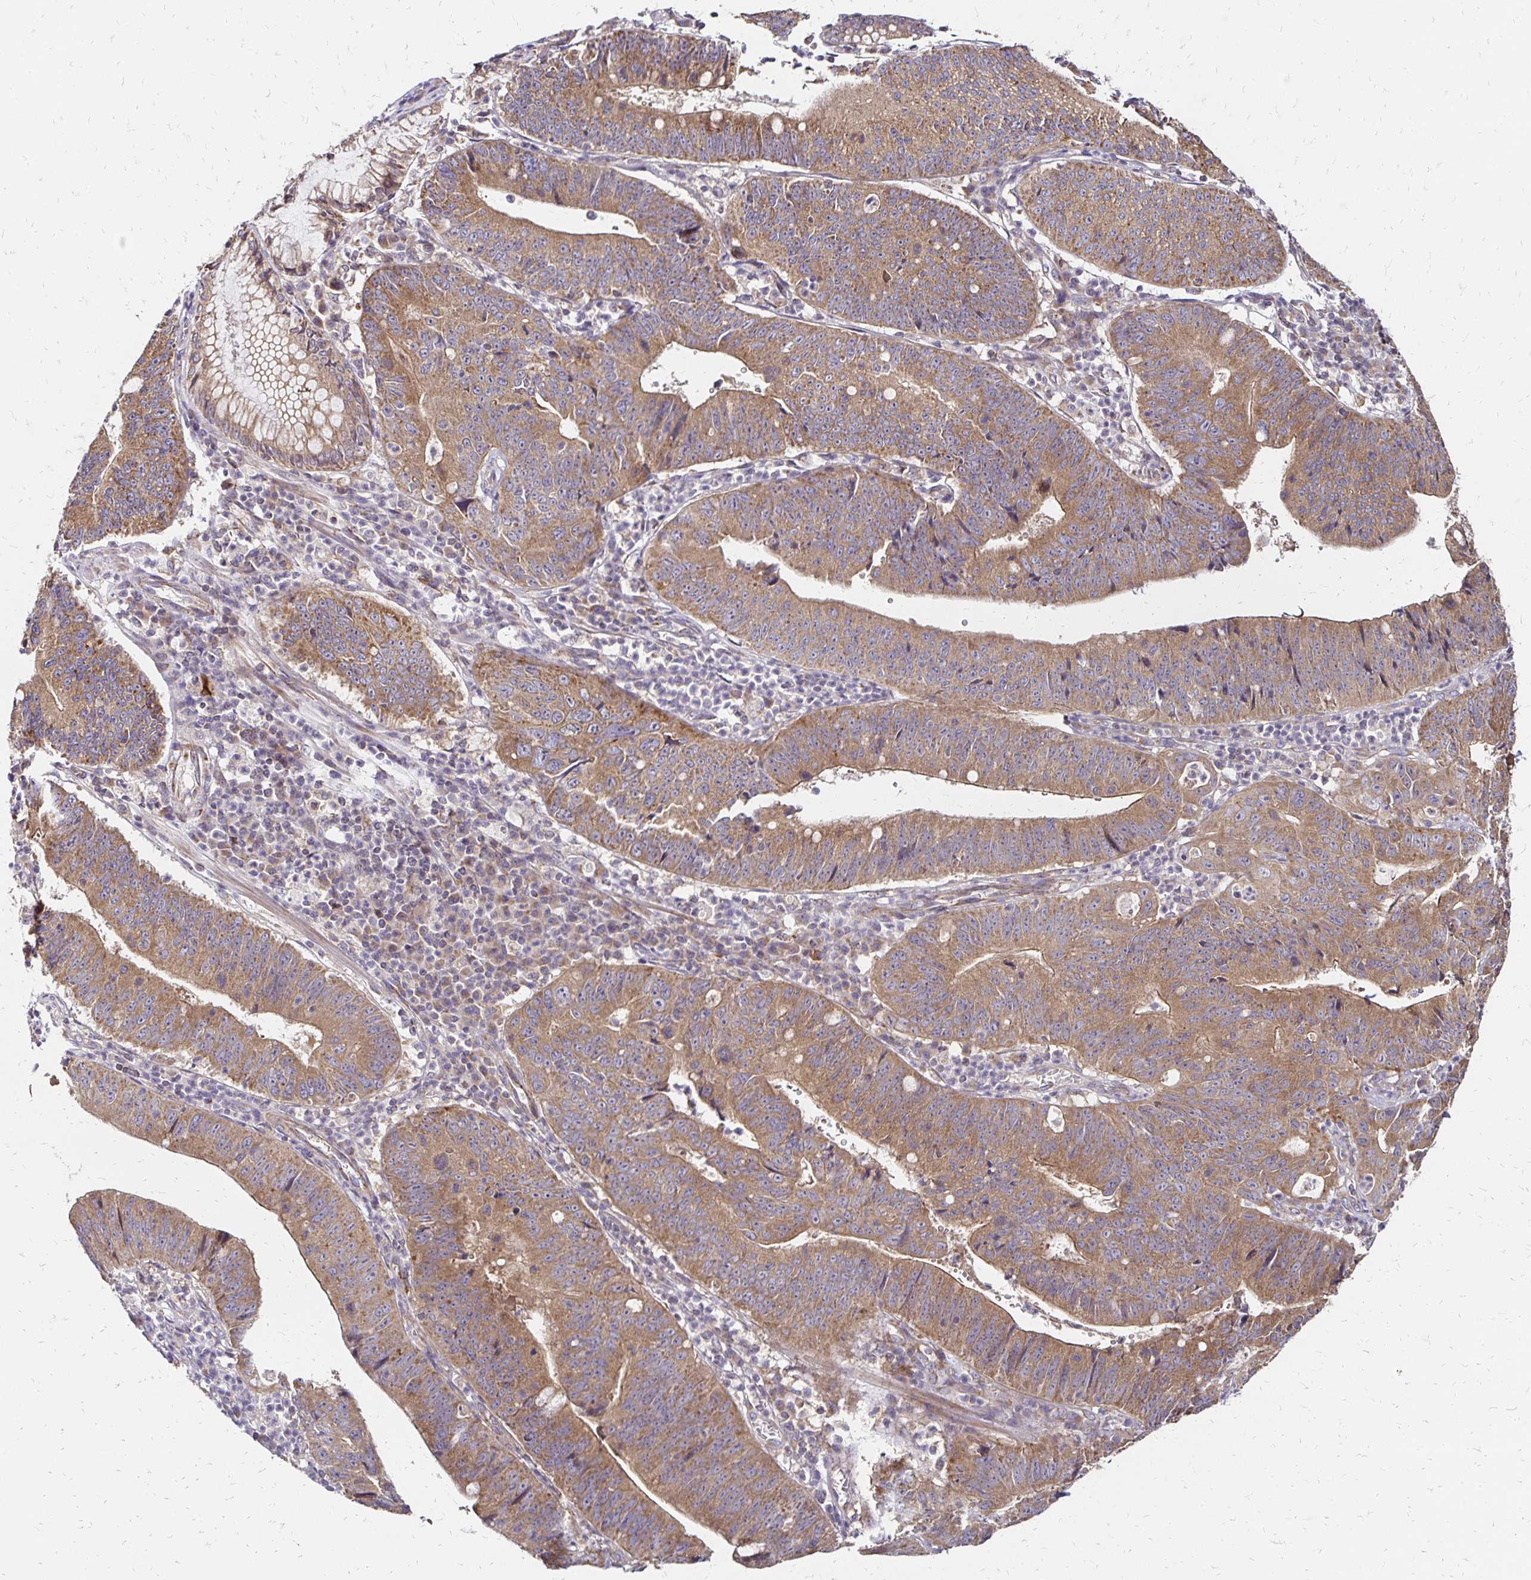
{"staining": {"intensity": "moderate", "quantity": ">75%", "location": "cytoplasmic/membranous"}, "tissue": "stomach cancer", "cell_type": "Tumor cells", "image_type": "cancer", "snomed": [{"axis": "morphology", "description": "Adenocarcinoma, NOS"}, {"axis": "topography", "description": "Stomach"}], "caption": "Protein staining by immunohistochemistry displays moderate cytoplasmic/membranous staining in approximately >75% of tumor cells in stomach cancer.", "gene": "ZW10", "patient": {"sex": "male", "age": 59}}